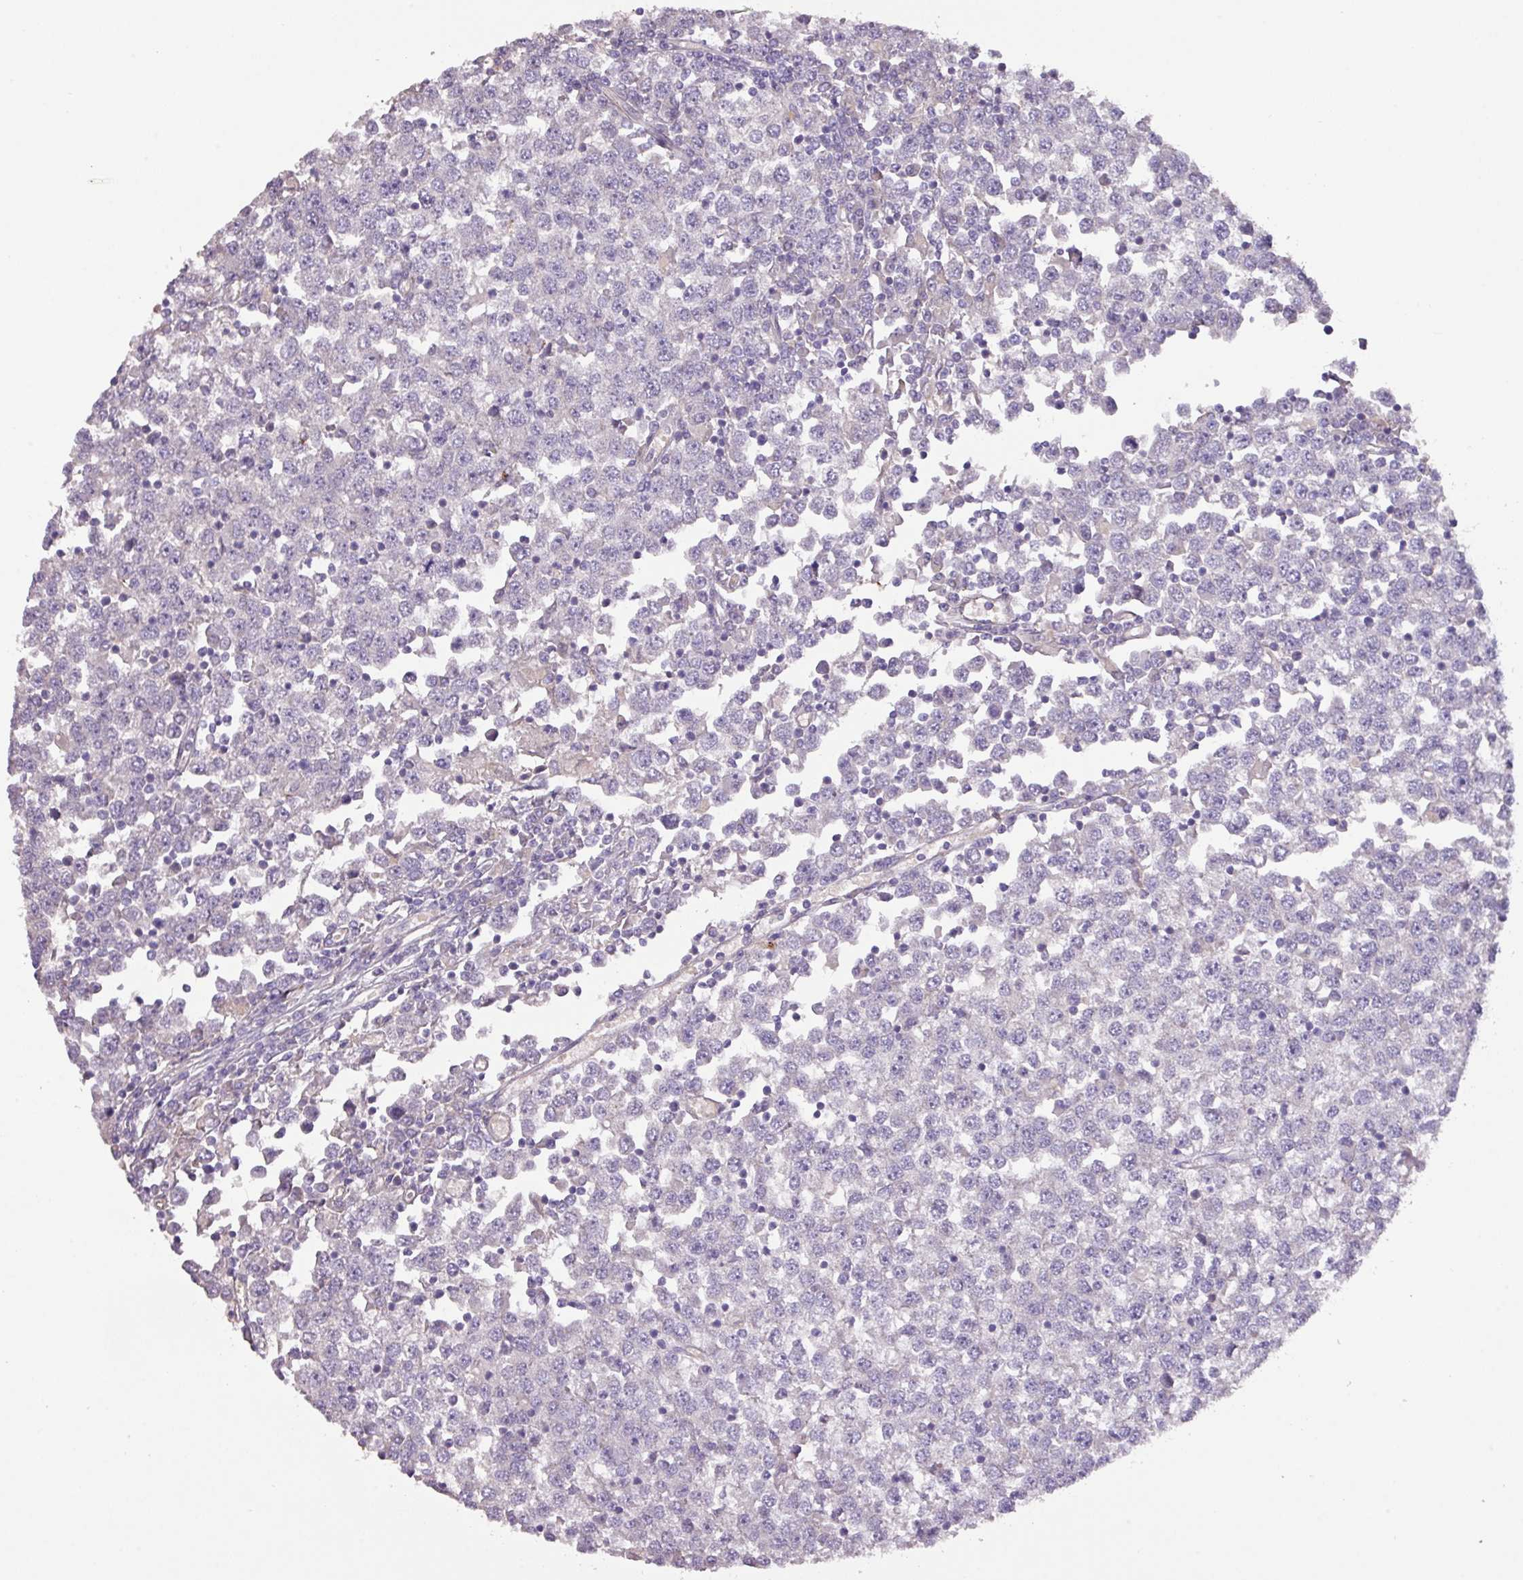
{"staining": {"intensity": "negative", "quantity": "none", "location": "none"}, "tissue": "testis cancer", "cell_type": "Tumor cells", "image_type": "cancer", "snomed": [{"axis": "morphology", "description": "Seminoma, NOS"}, {"axis": "topography", "description": "Testis"}], "caption": "Testis cancer was stained to show a protein in brown. There is no significant staining in tumor cells. The staining is performed using DAB brown chromogen with nuclei counter-stained in using hematoxylin.", "gene": "PRADC1", "patient": {"sex": "male", "age": 65}}